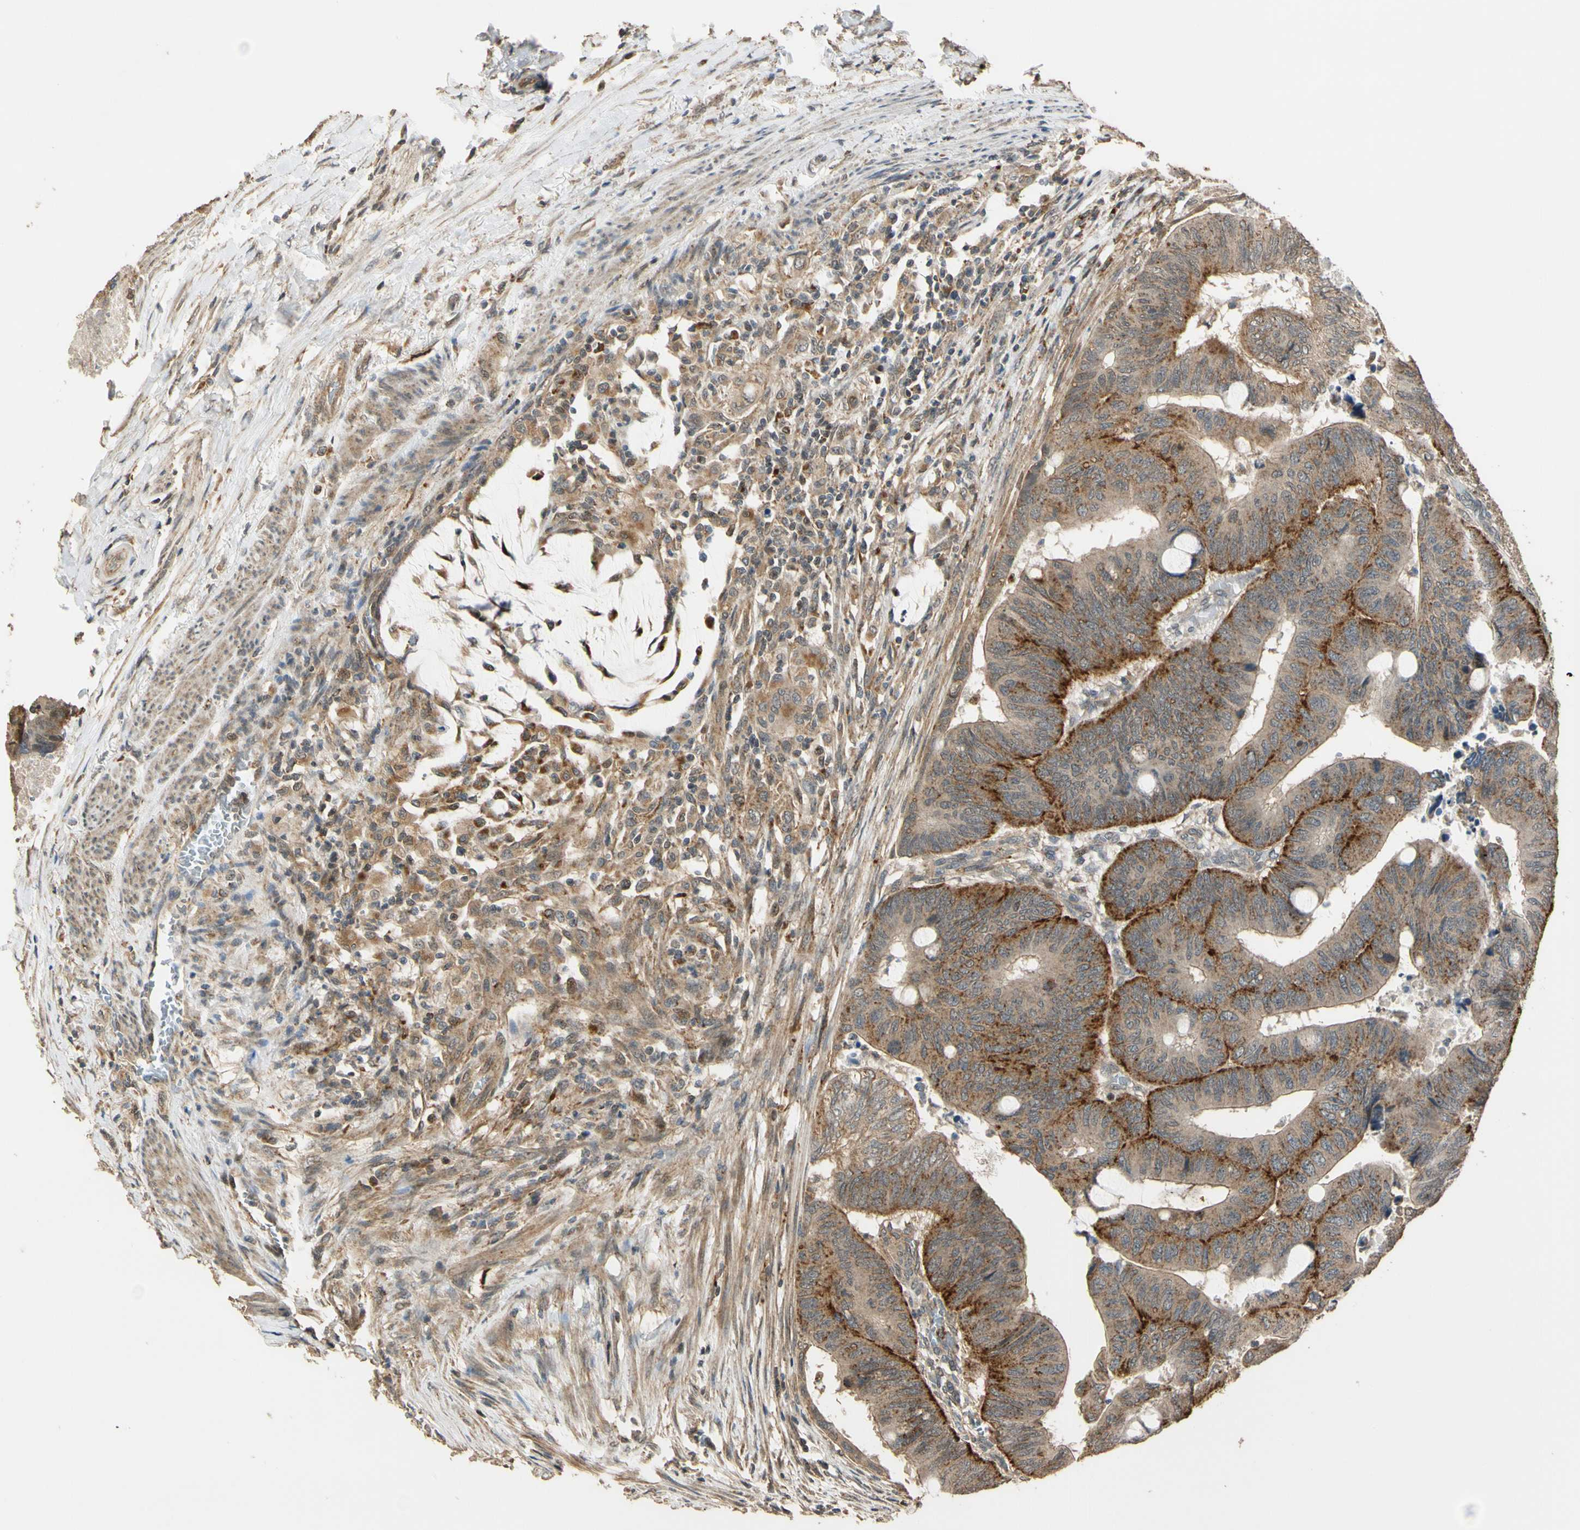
{"staining": {"intensity": "moderate", "quantity": ">75%", "location": "cytoplasmic/membranous"}, "tissue": "colorectal cancer", "cell_type": "Tumor cells", "image_type": "cancer", "snomed": [{"axis": "morphology", "description": "Normal tissue, NOS"}, {"axis": "morphology", "description": "Adenocarcinoma, NOS"}, {"axis": "topography", "description": "Rectum"}, {"axis": "topography", "description": "Peripheral nerve tissue"}], "caption": "There is medium levels of moderate cytoplasmic/membranous staining in tumor cells of colorectal adenocarcinoma, as demonstrated by immunohistochemical staining (brown color).", "gene": "LAMTOR1", "patient": {"sex": "male", "age": 92}}